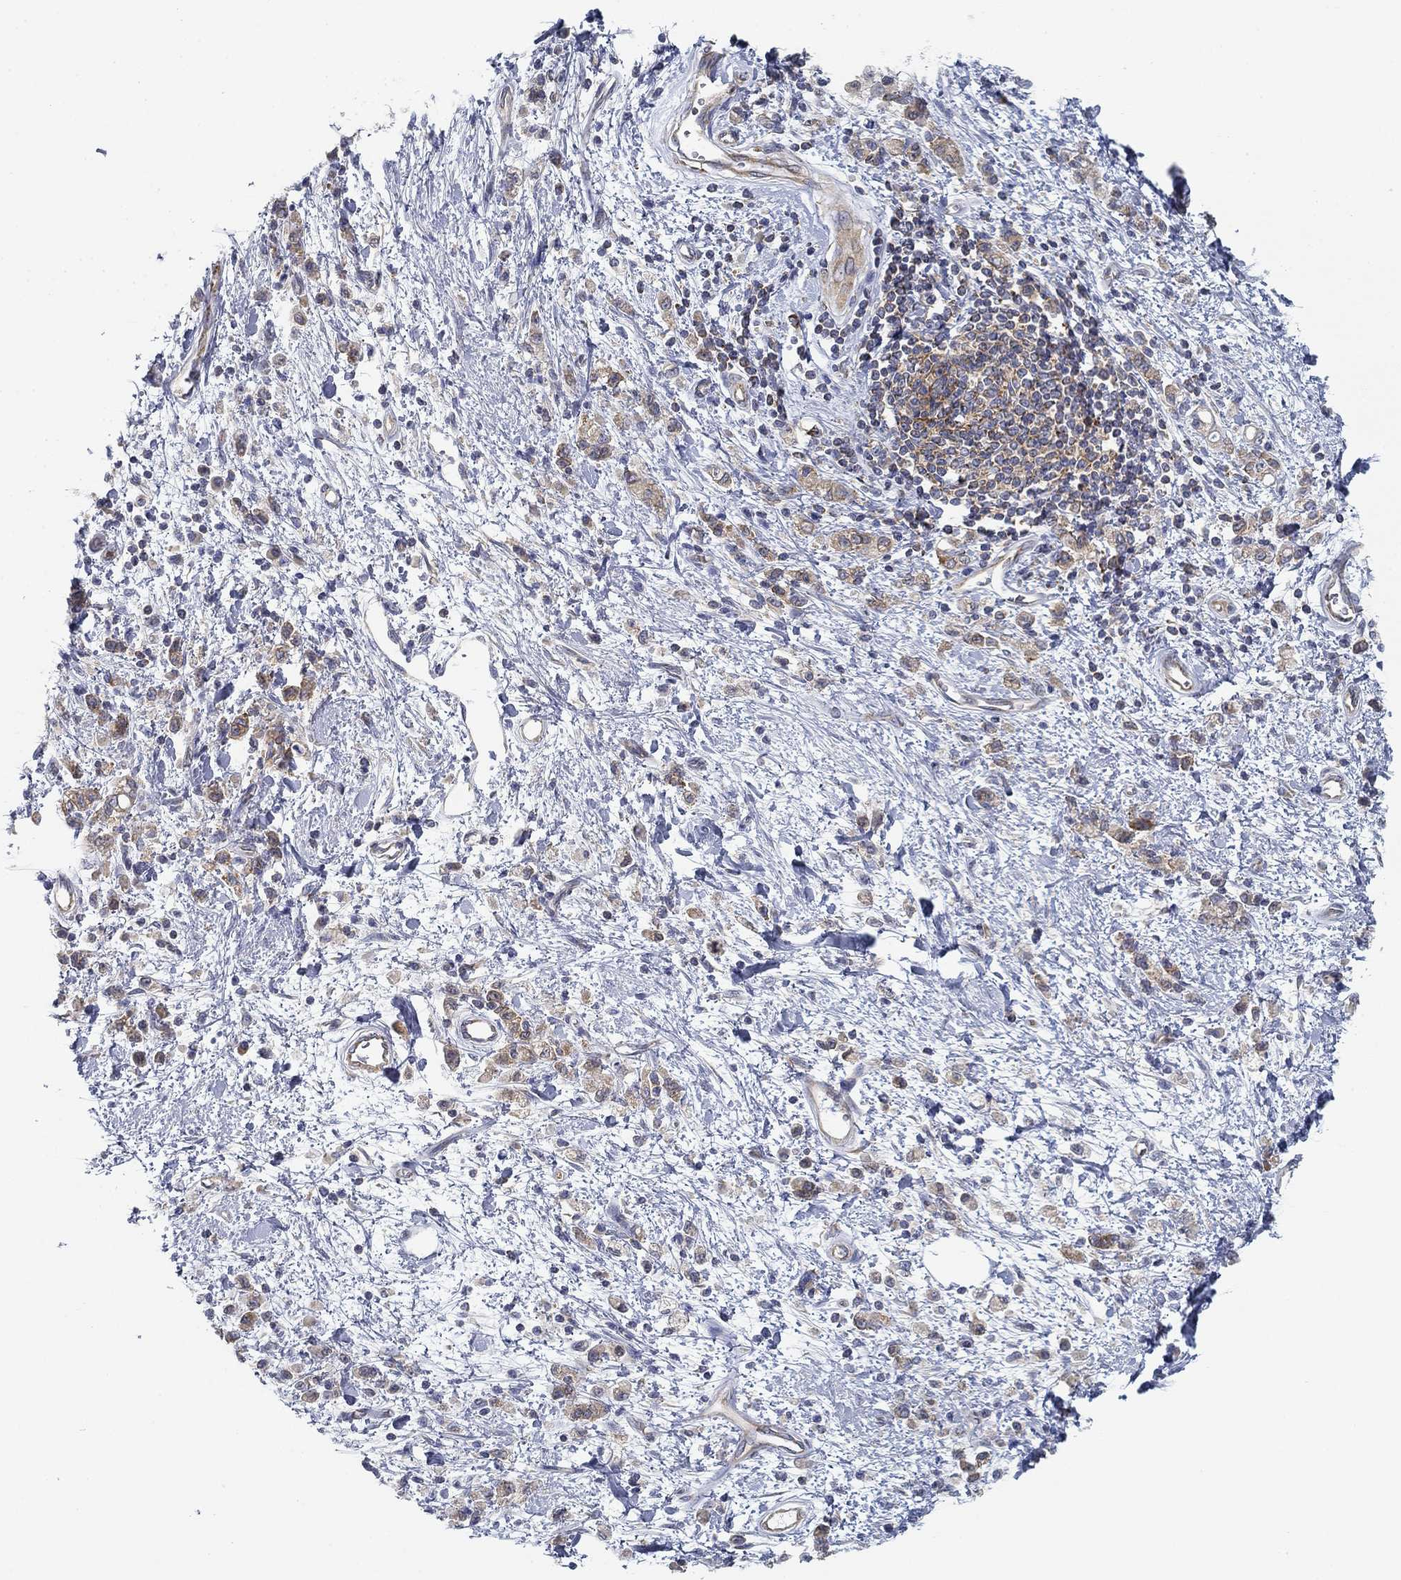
{"staining": {"intensity": "moderate", "quantity": "<25%", "location": "cytoplasmic/membranous"}, "tissue": "stomach cancer", "cell_type": "Tumor cells", "image_type": "cancer", "snomed": [{"axis": "morphology", "description": "Adenocarcinoma, NOS"}, {"axis": "topography", "description": "Stomach"}], "caption": "Brown immunohistochemical staining in adenocarcinoma (stomach) reveals moderate cytoplasmic/membranous staining in about <25% of tumor cells.", "gene": "FXR1", "patient": {"sex": "male", "age": 77}}